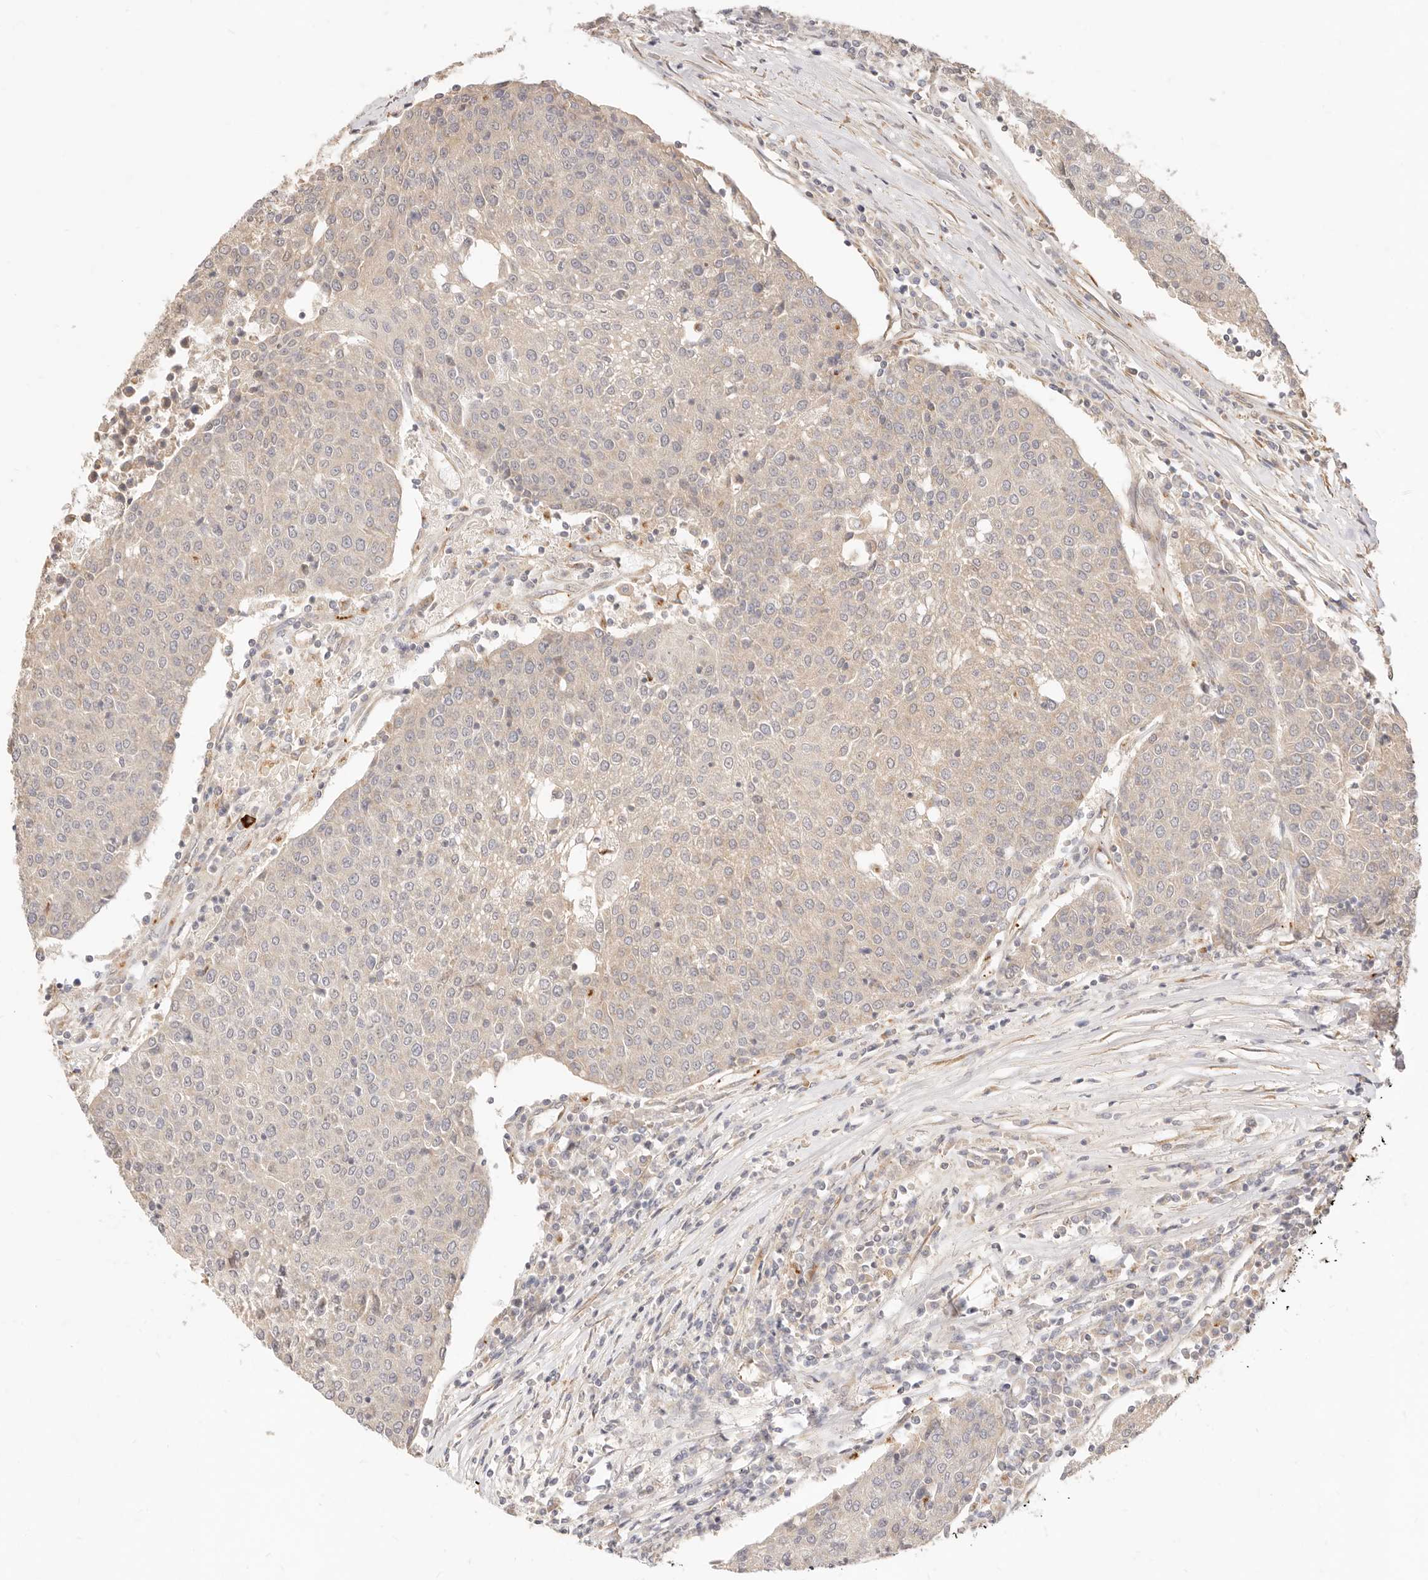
{"staining": {"intensity": "moderate", "quantity": "<25%", "location": "cytoplasmic/membranous"}, "tissue": "urothelial cancer", "cell_type": "Tumor cells", "image_type": "cancer", "snomed": [{"axis": "morphology", "description": "Urothelial carcinoma, High grade"}, {"axis": "topography", "description": "Urinary bladder"}], "caption": "This is a photomicrograph of immunohistochemistry staining of urothelial cancer, which shows moderate expression in the cytoplasmic/membranous of tumor cells.", "gene": "UBXN10", "patient": {"sex": "female", "age": 85}}